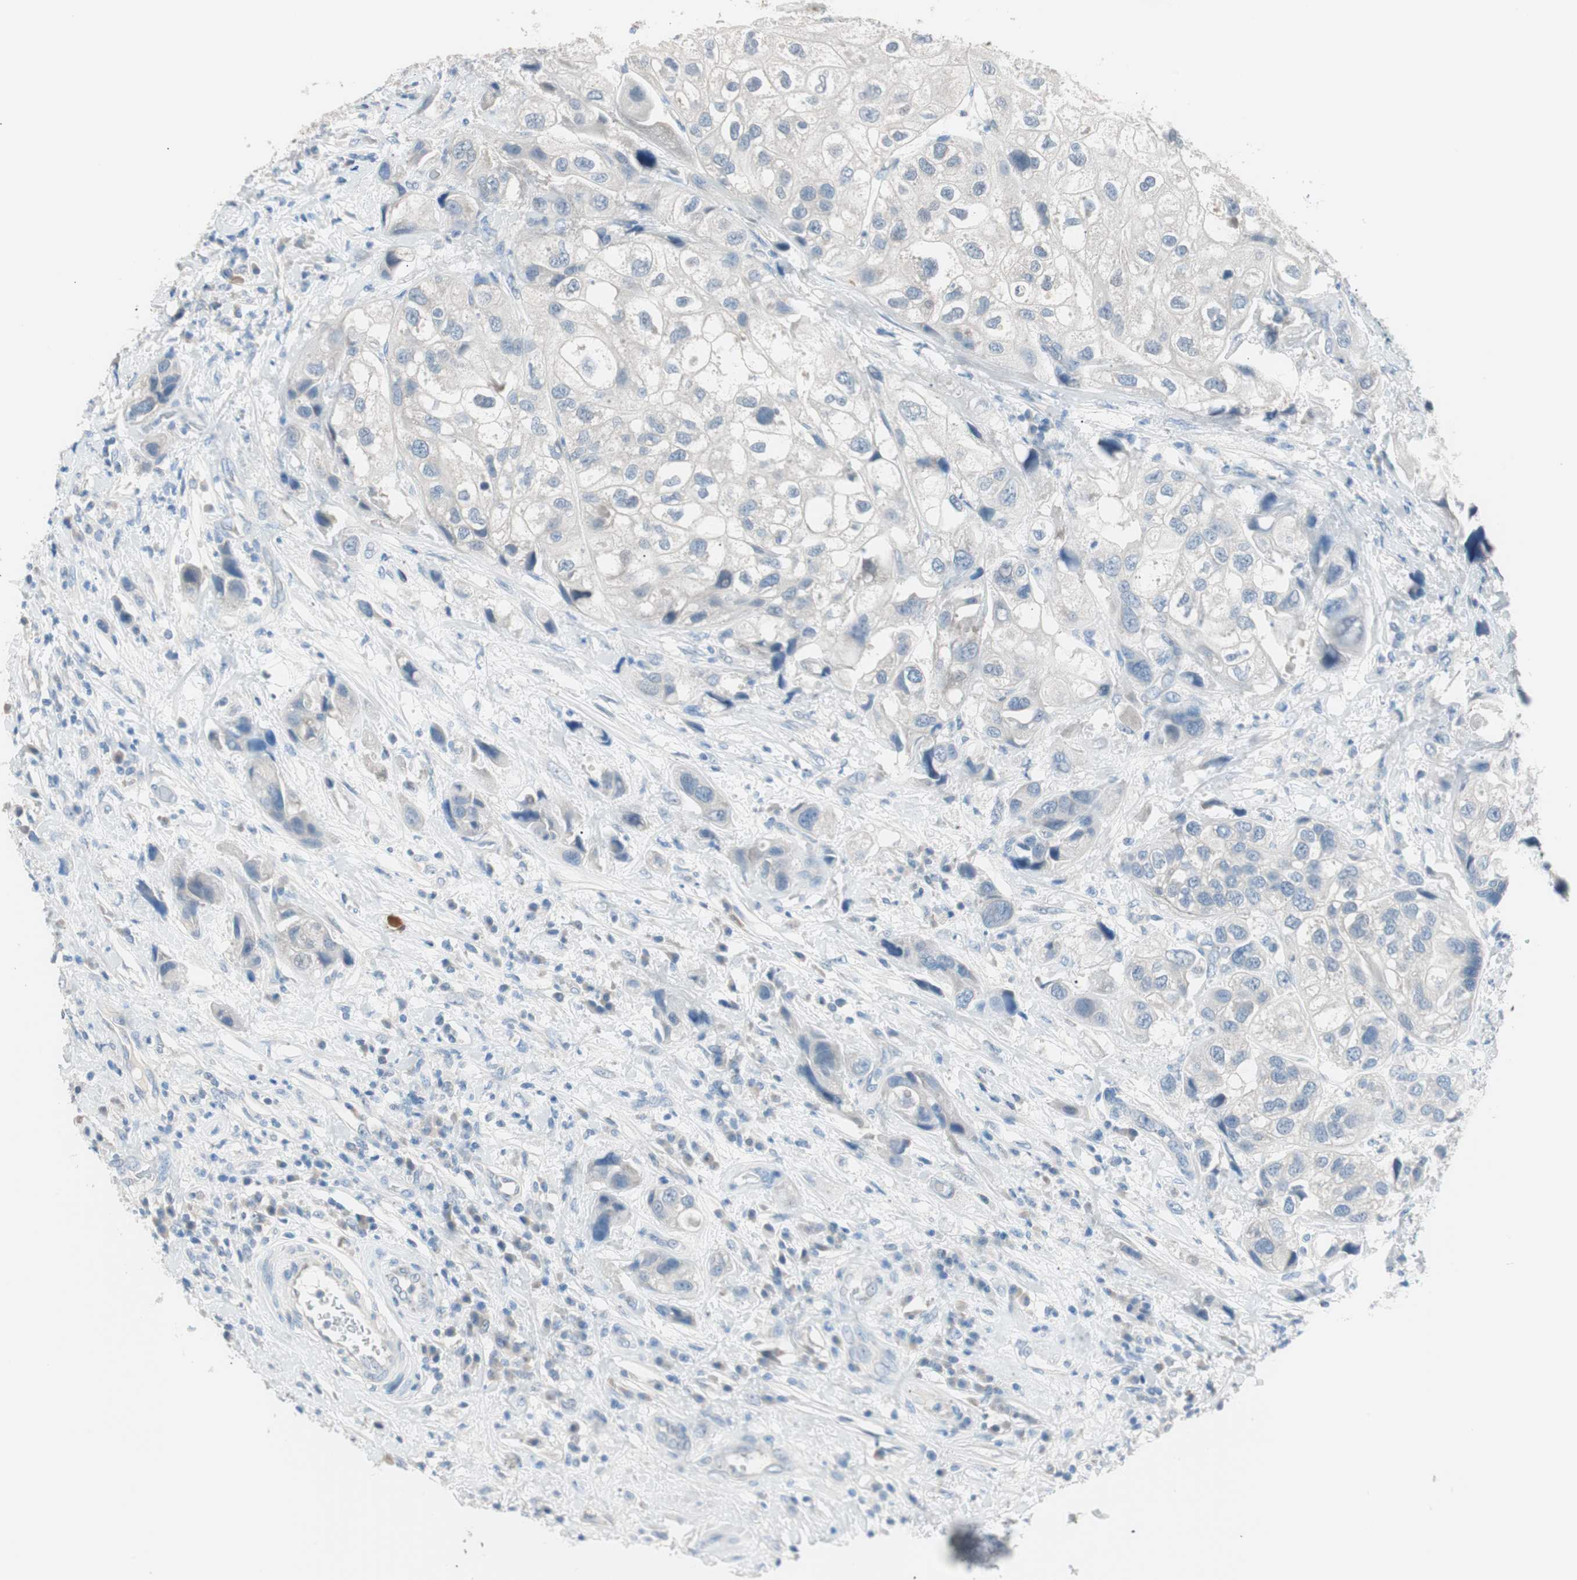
{"staining": {"intensity": "negative", "quantity": "none", "location": "none"}, "tissue": "urothelial cancer", "cell_type": "Tumor cells", "image_type": "cancer", "snomed": [{"axis": "morphology", "description": "Urothelial carcinoma, High grade"}, {"axis": "topography", "description": "Urinary bladder"}], "caption": "DAB (3,3'-diaminobenzidine) immunohistochemical staining of human urothelial cancer reveals no significant expression in tumor cells.", "gene": "VIL1", "patient": {"sex": "female", "age": 64}}